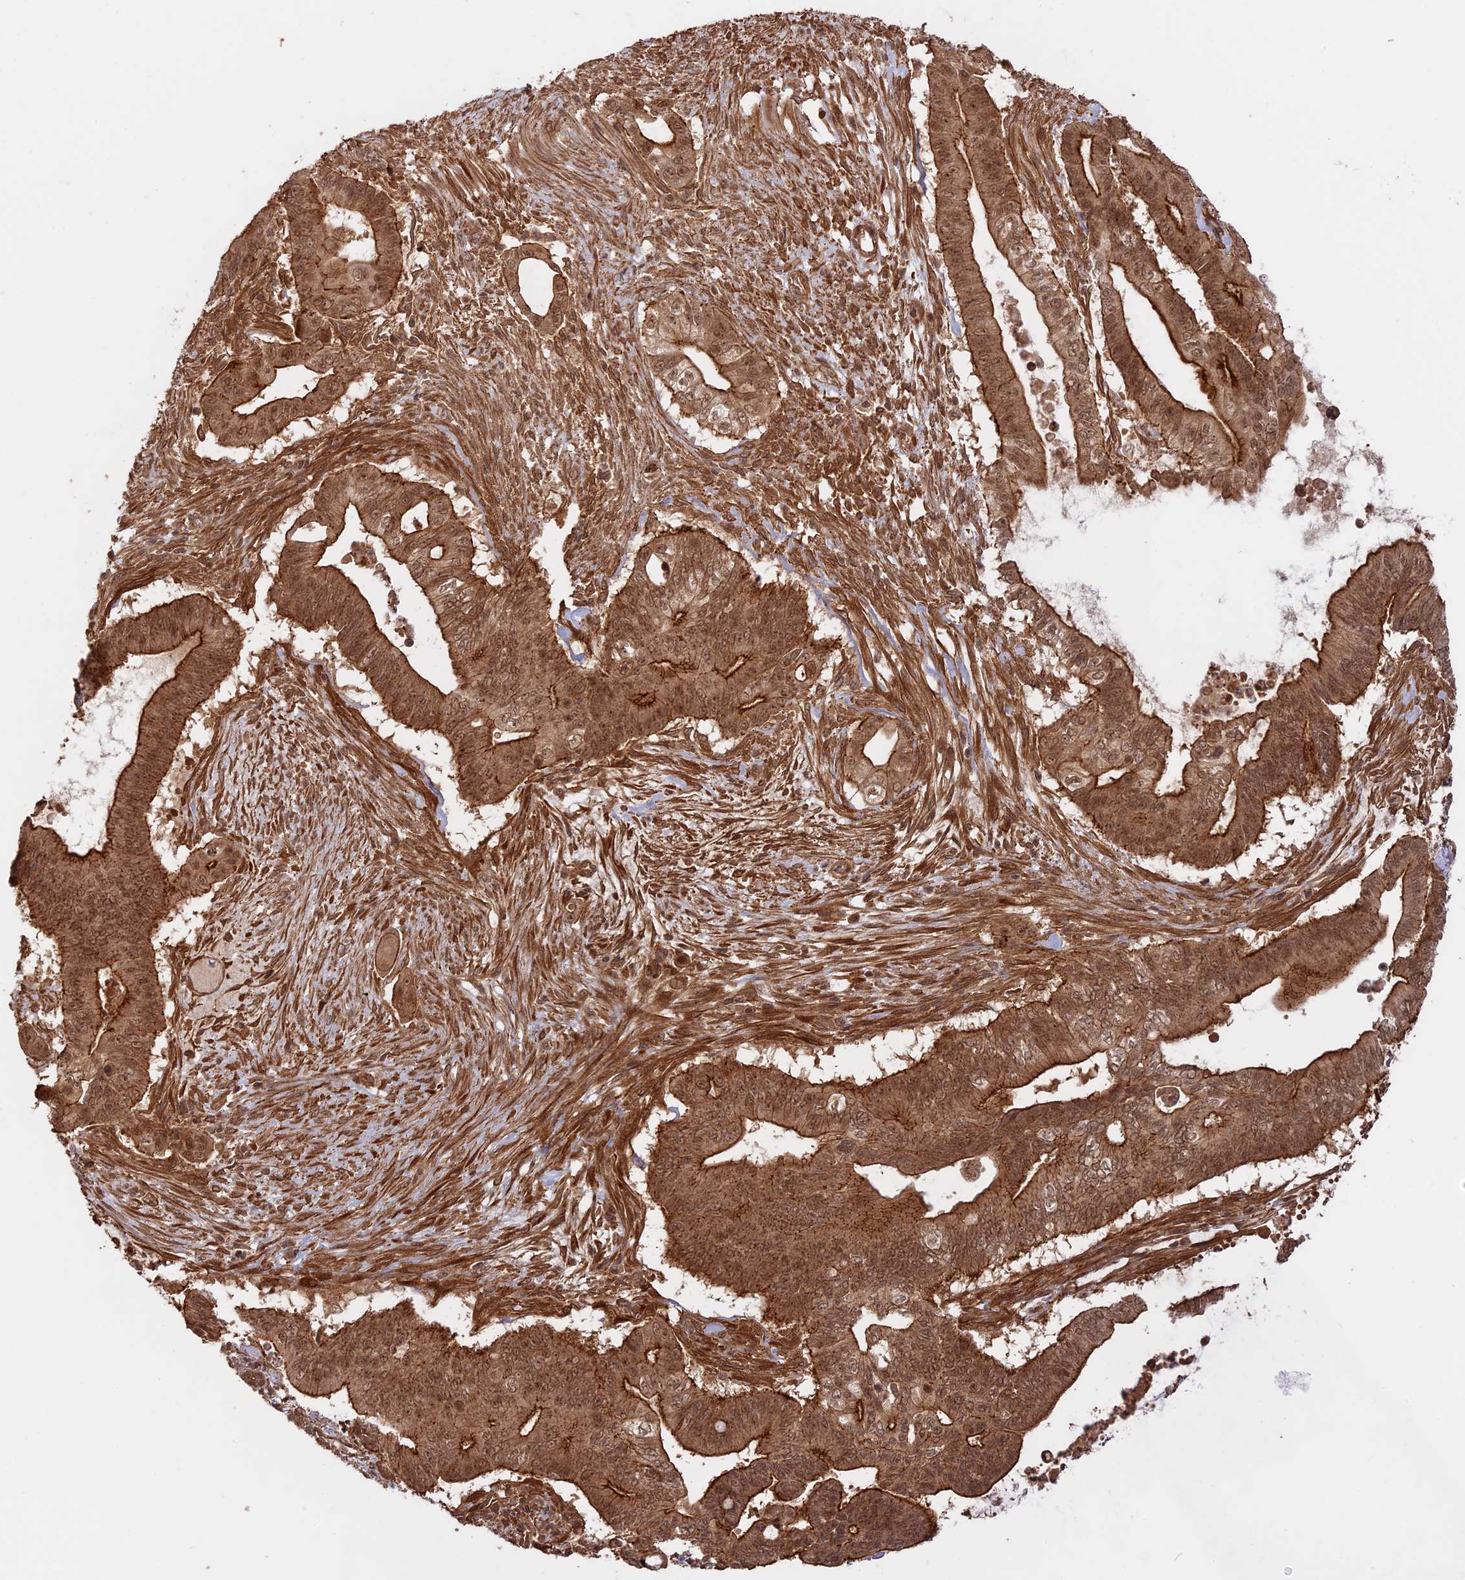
{"staining": {"intensity": "moderate", "quantity": ">75%", "location": "cytoplasmic/membranous,nuclear"}, "tissue": "pancreatic cancer", "cell_type": "Tumor cells", "image_type": "cancer", "snomed": [{"axis": "morphology", "description": "Adenocarcinoma, NOS"}, {"axis": "topography", "description": "Pancreas"}], "caption": "High-power microscopy captured an immunohistochemistry histopathology image of pancreatic cancer, revealing moderate cytoplasmic/membranous and nuclear staining in approximately >75% of tumor cells.", "gene": "CCDC174", "patient": {"sex": "male", "age": 68}}